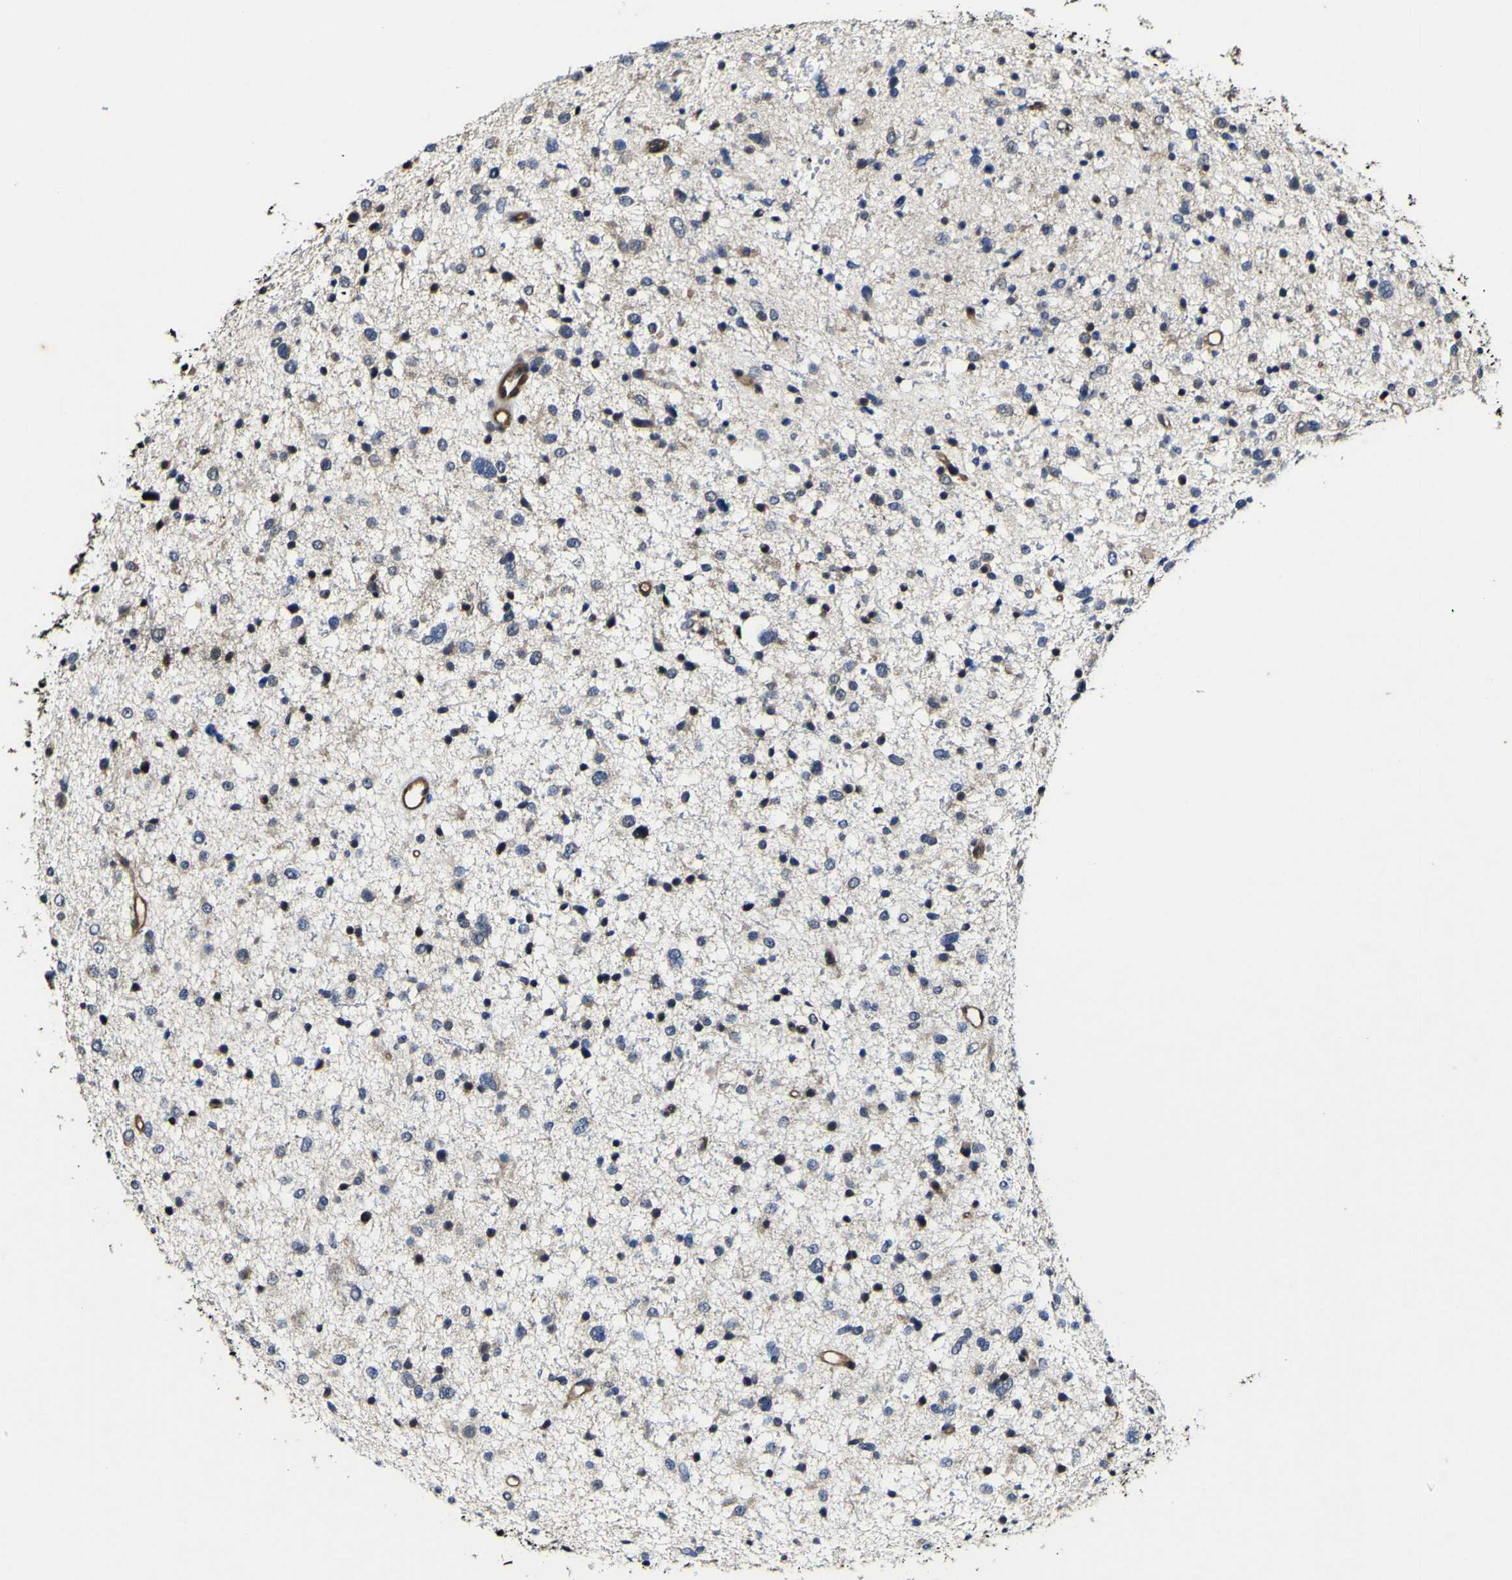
{"staining": {"intensity": "negative", "quantity": "none", "location": "none"}, "tissue": "glioma", "cell_type": "Tumor cells", "image_type": "cancer", "snomed": [{"axis": "morphology", "description": "Glioma, malignant, Low grade"}, {"axis": "topography", "description": "Brain"}], "caption": "Glioma was stained to show a protein in brown. There is no significant positivity in tumor cells. (DAB immunohistochemistry with hematoxylin counter stain).", "gene": "CCL2", "patient": {"sex": "female", "age": 37}}